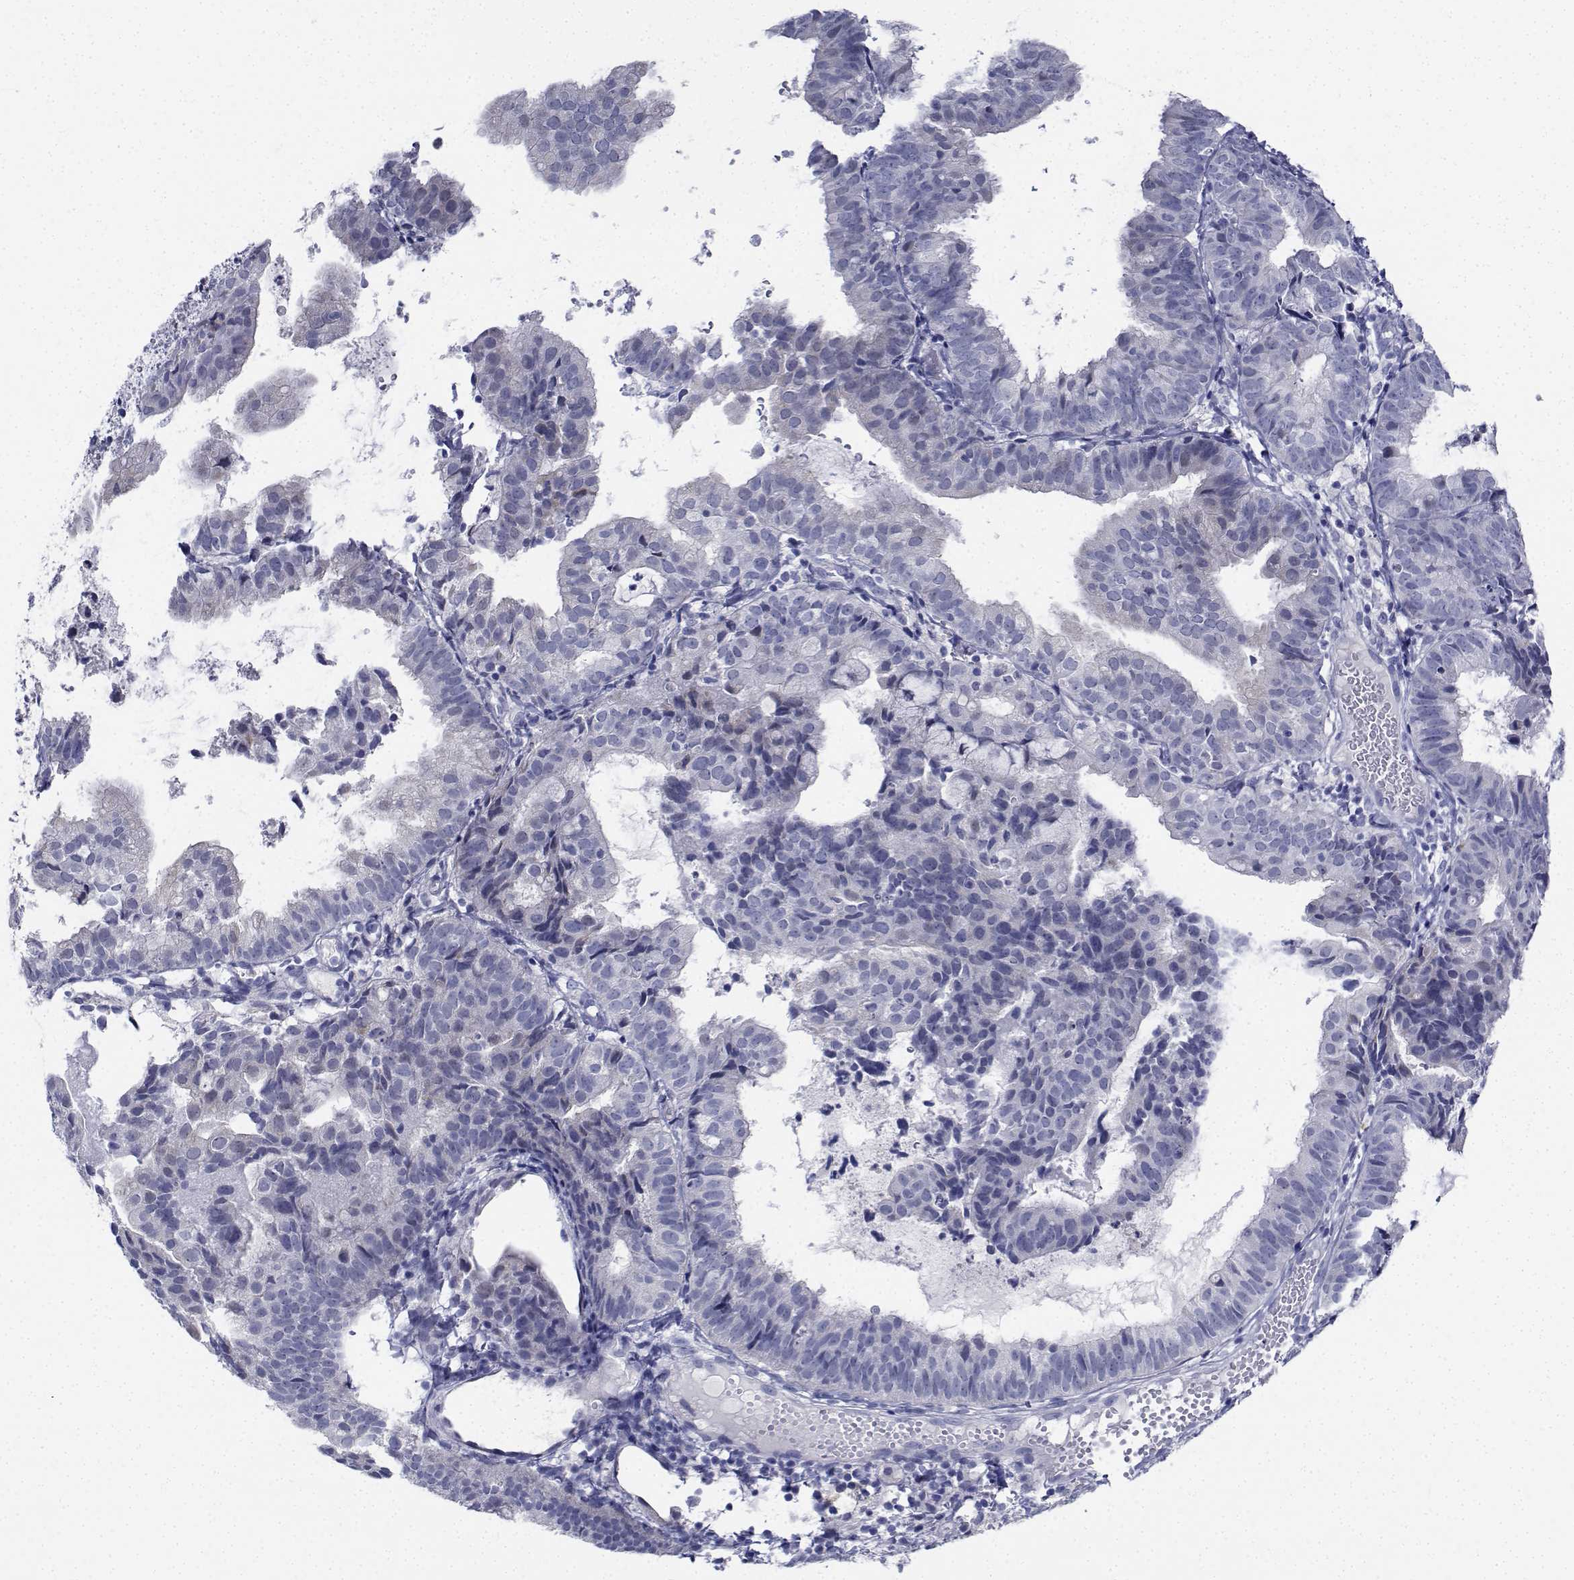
{"staining": {"intensity": "negative", "quantity": "none", "location": "none"}, "tissue": "endometrial cancer", "cell_type": "Tumor cells", "image_type": "cancer", "snomed": [{"axis": "morphology", "description": "Adenocarcinoma, NOS"}, {"axis": "topography", "description": "Endometrium"}], "caption": "Photomicrograph shows no significant protein expression in tumor cells of endometrial cancer (adenocarcinoma). Nuclei are stained in blue.", "gene": "PLXNA4", "patient": {"sex": "female", "age": 80}}